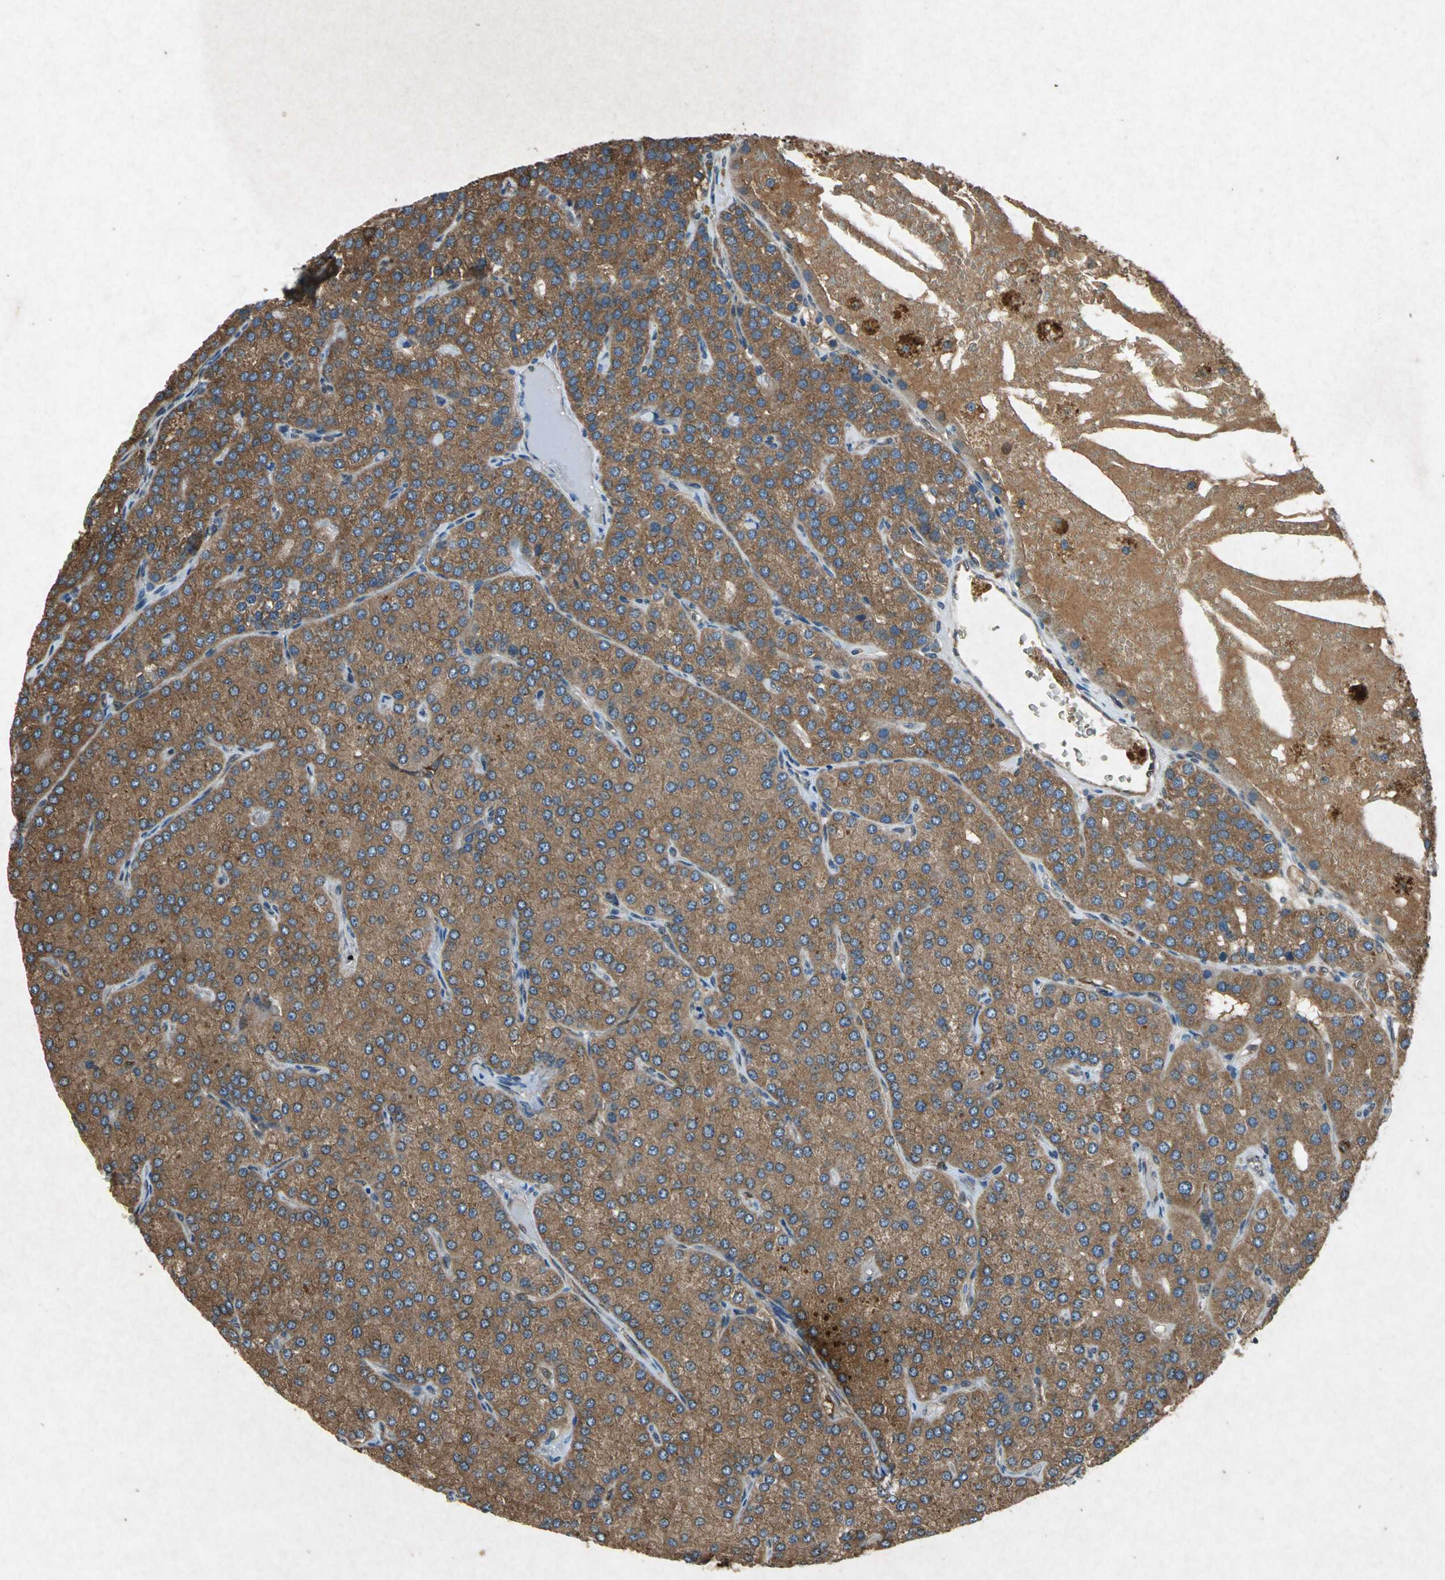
{"staining": {"intensity": "moderate", "quantity": ">75%", "location": "cytoplasmic/membranous"}, "tissue": "parathyroid gland", "cell_type": "Glandular cells", "image_type": "normal", "snomed": [{"axis": "morphology", "description": "Normal tissue, NOS"}, {"axis": "morphology", "description": "Adenoma, NOS"}, {"axis": "topography", "description": "Parathyroid gland"}], "caption": "The image demonstrates immunohistochemical staining of unremarkable parathyroid gland. There is moderate cytoplasmic/membranous staining is identified in about >75% of glandular cells.", "gene": "HSP90AB1", "patient": {"sex": "female", "age": 86}}